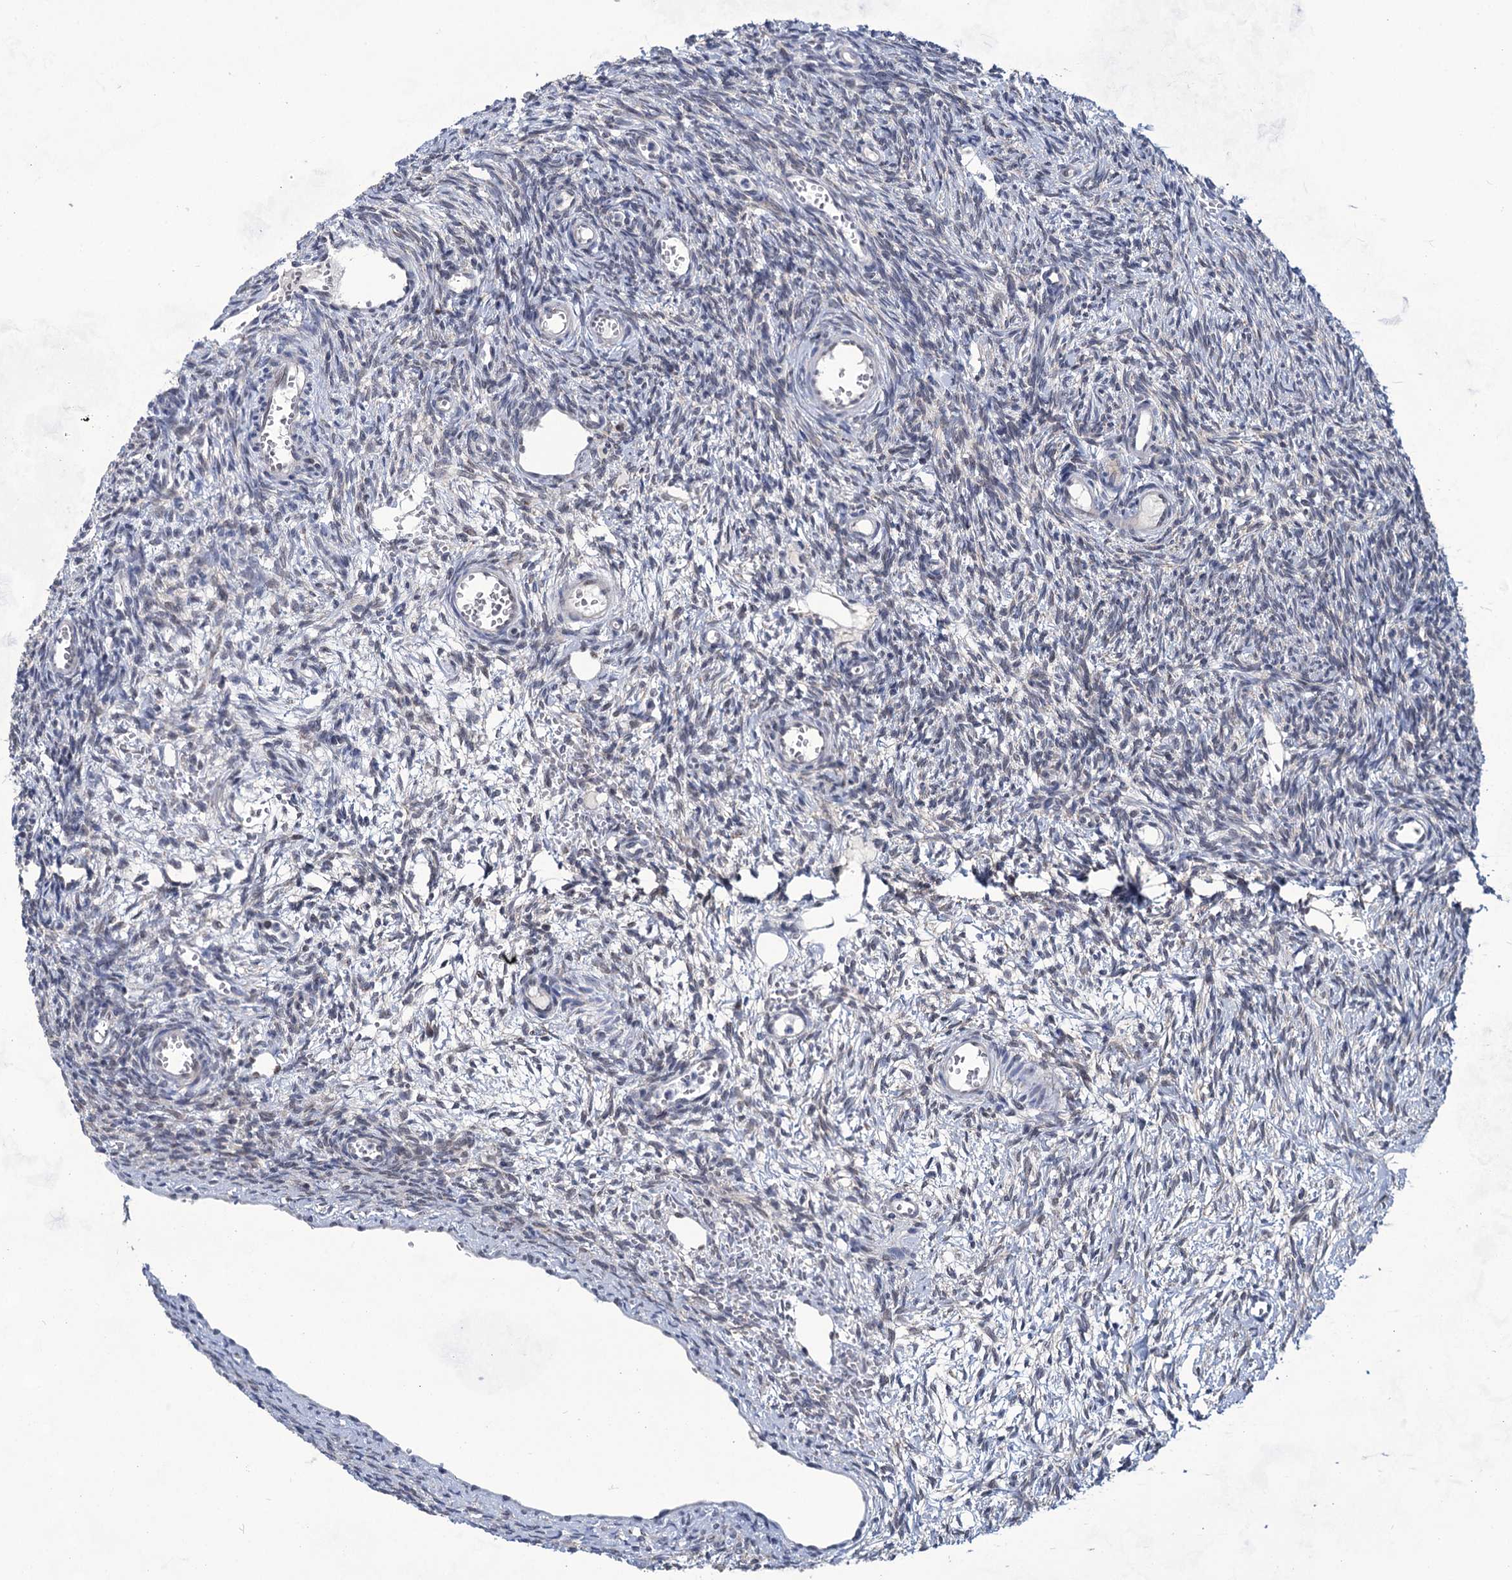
{"staining": {"intensity": "negative", "quantity": "none", "location": "none"}, "tissue": "ovary", "cell_type": "Follicle cells", "image_type": "normal", "snomed": [{"axis": "morphology", "description": "Normal tissue, NOS"}, {"axis": "topography", "description": "Ovary"}], "caption": "An image of human ovary is negative for staining in follicle cells.", "gene": "TTC17", "patient": {"sex": "female", "age": 39}}